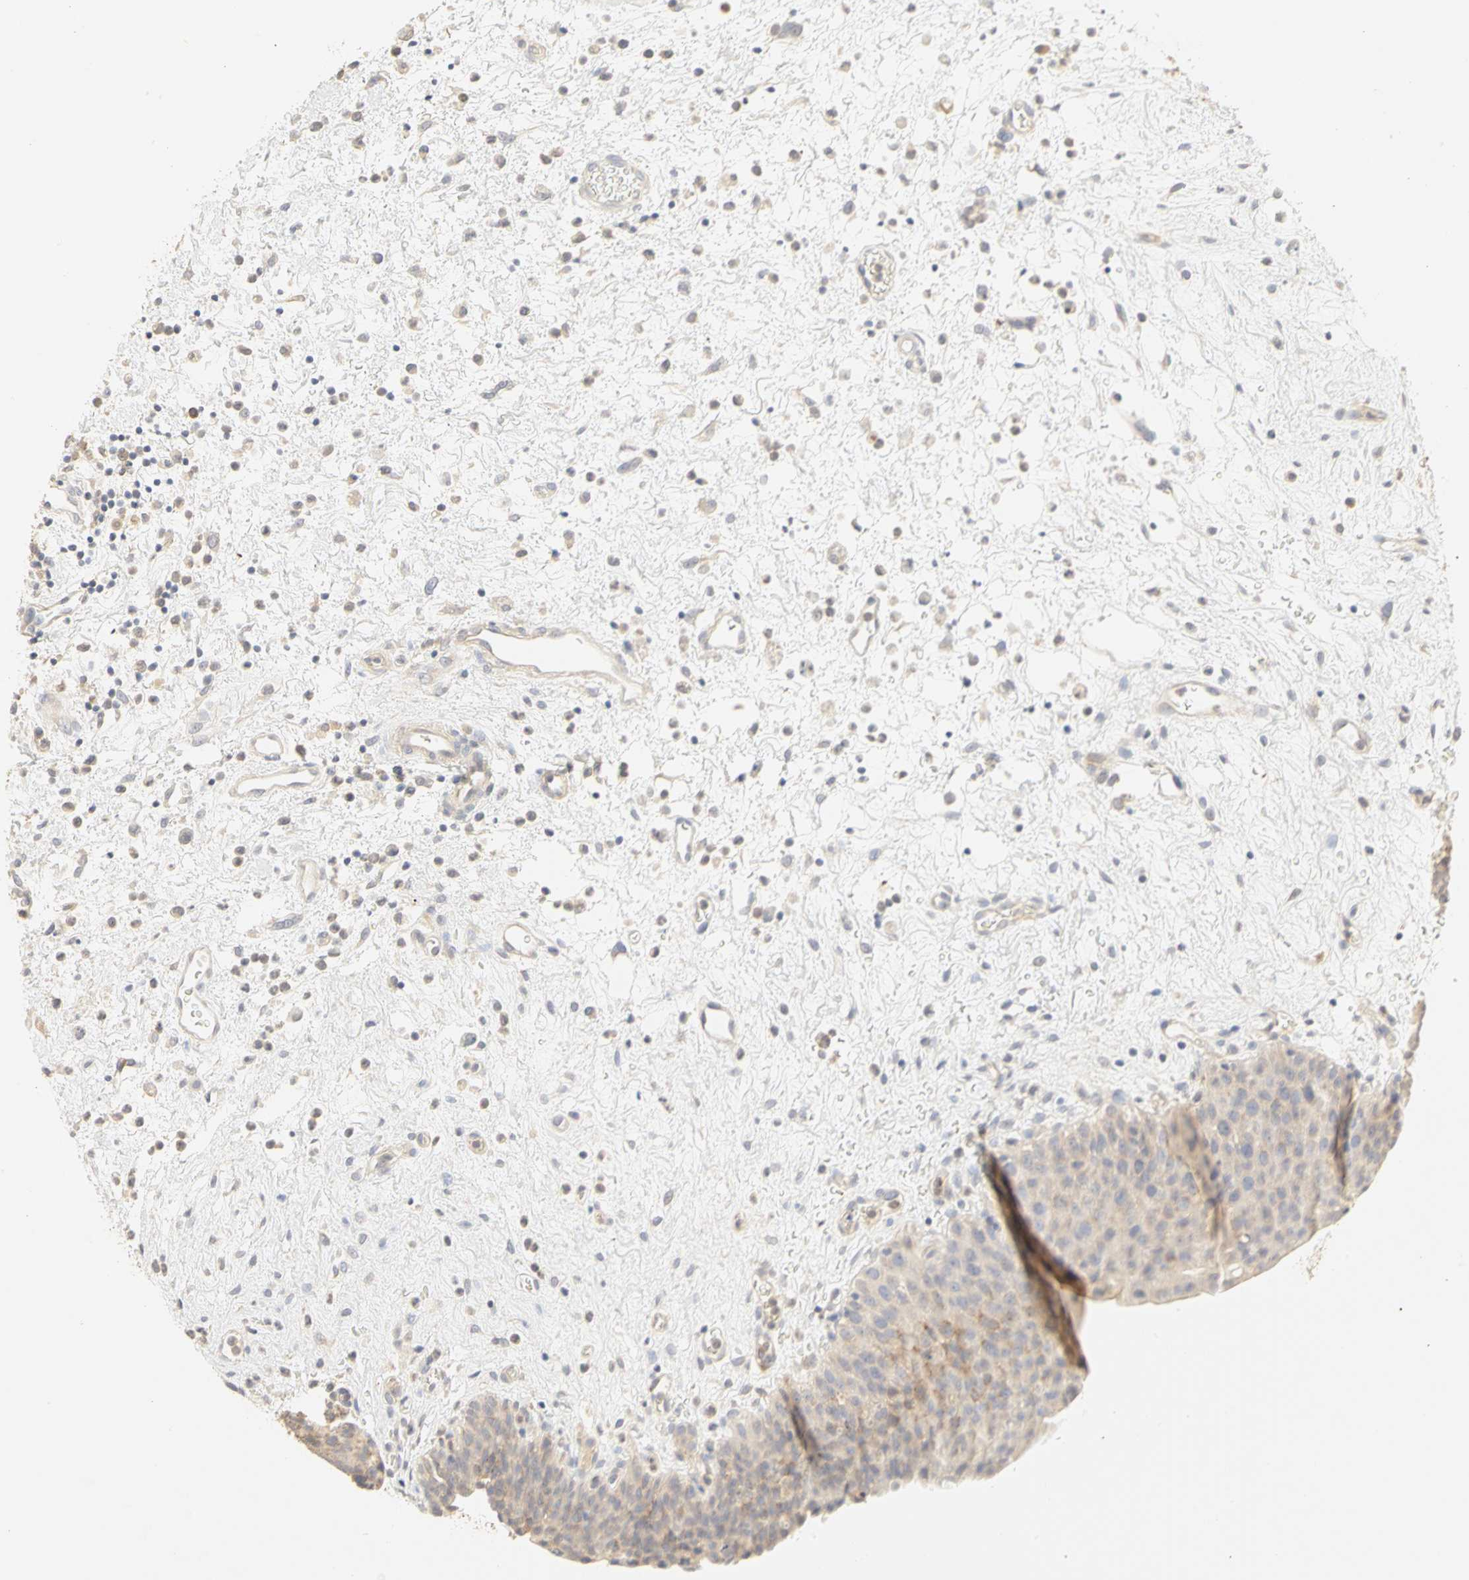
{"staining": {"intensity": "weak", "quantity": ">75%", "location": "cytoplasmic/membranous"}, "tissue": "urinary bladder", "cell_type": "Urothelial cells", "image_type": "normal", "snomed": [{"axis": "morphology", "description": "Normal tissue, NOS"}, {"axis": "morphology", "description": "Dysplasia, NOS"}, {"axis": "topography", "description": "Urinary bladder"}], "caption": "Immunohistochemical staining of unremarkable urinary bladder exhibits low levels of weak cytoplasmic/membranous staining in about >75% of urothelial cells.", "gene": "GNRH2", "patient": {"sex": "male", "age": 35}}